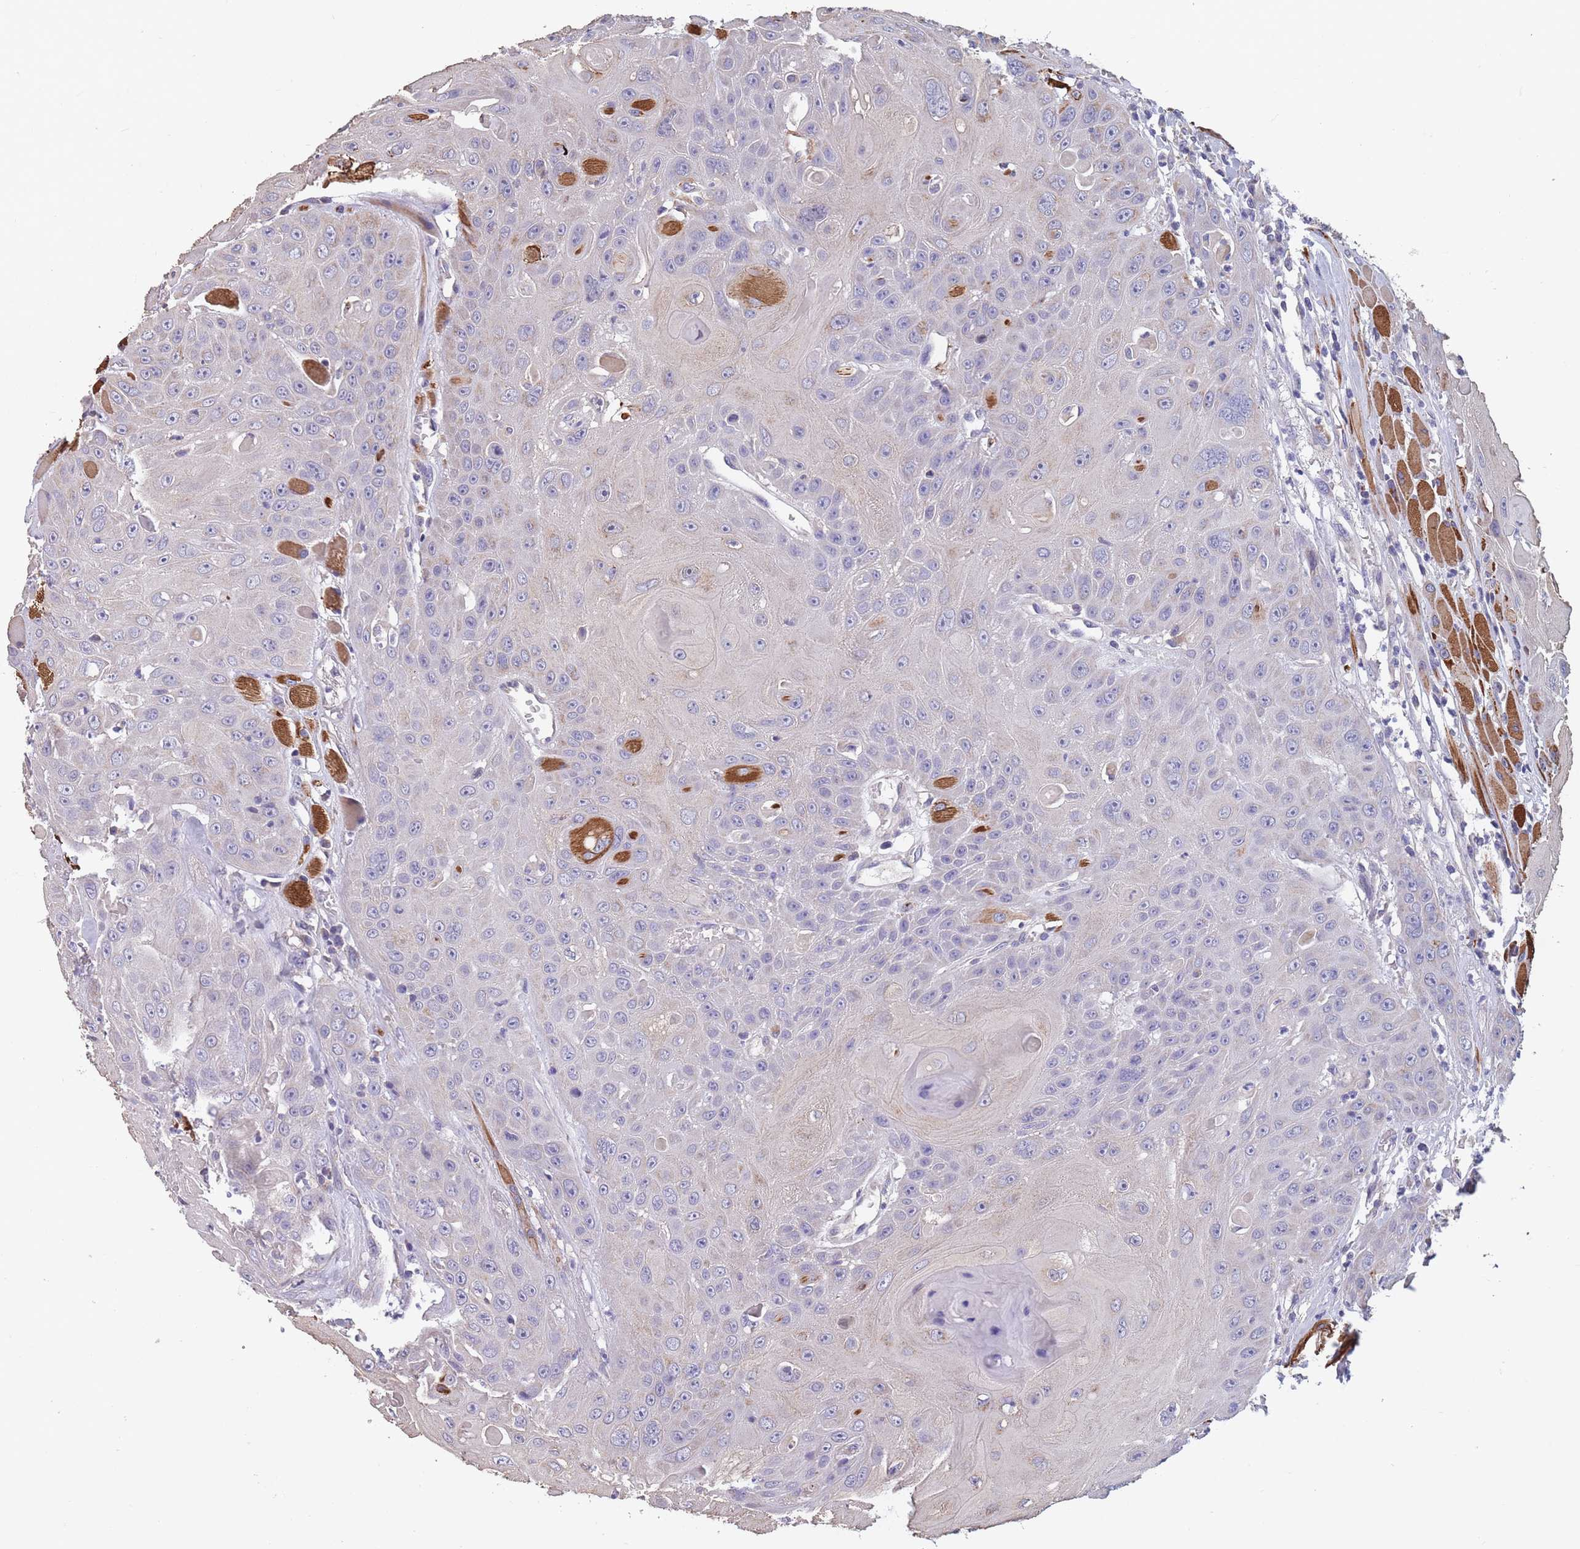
{"staining": {"intensity": "moderate", "quantity": "<25%", "location": "cytoplasmic/membranous"}, "tissue": "head and neck cancer", "cell_type": "Tumor cells", "image_type": "cancer", "snomed": [{"axis": "morphology", "description": "Squamous cell carcinoma, NOS"}, {"axis": "topography", "description": "Head-Neck"}], "caption": "Protein staining reveals moderate cytoplasmic/membranous expression in about <25% of tumor cells in head and neck squamous cell carcinoma. The staining was performed using DAB to visualize the protein expression in brown, while the nuclei were stained in blue with hematoxylin (Magnification: 20x).", "gene": "TOMM40L", "patient": {"sex": "female", "age": 59}}